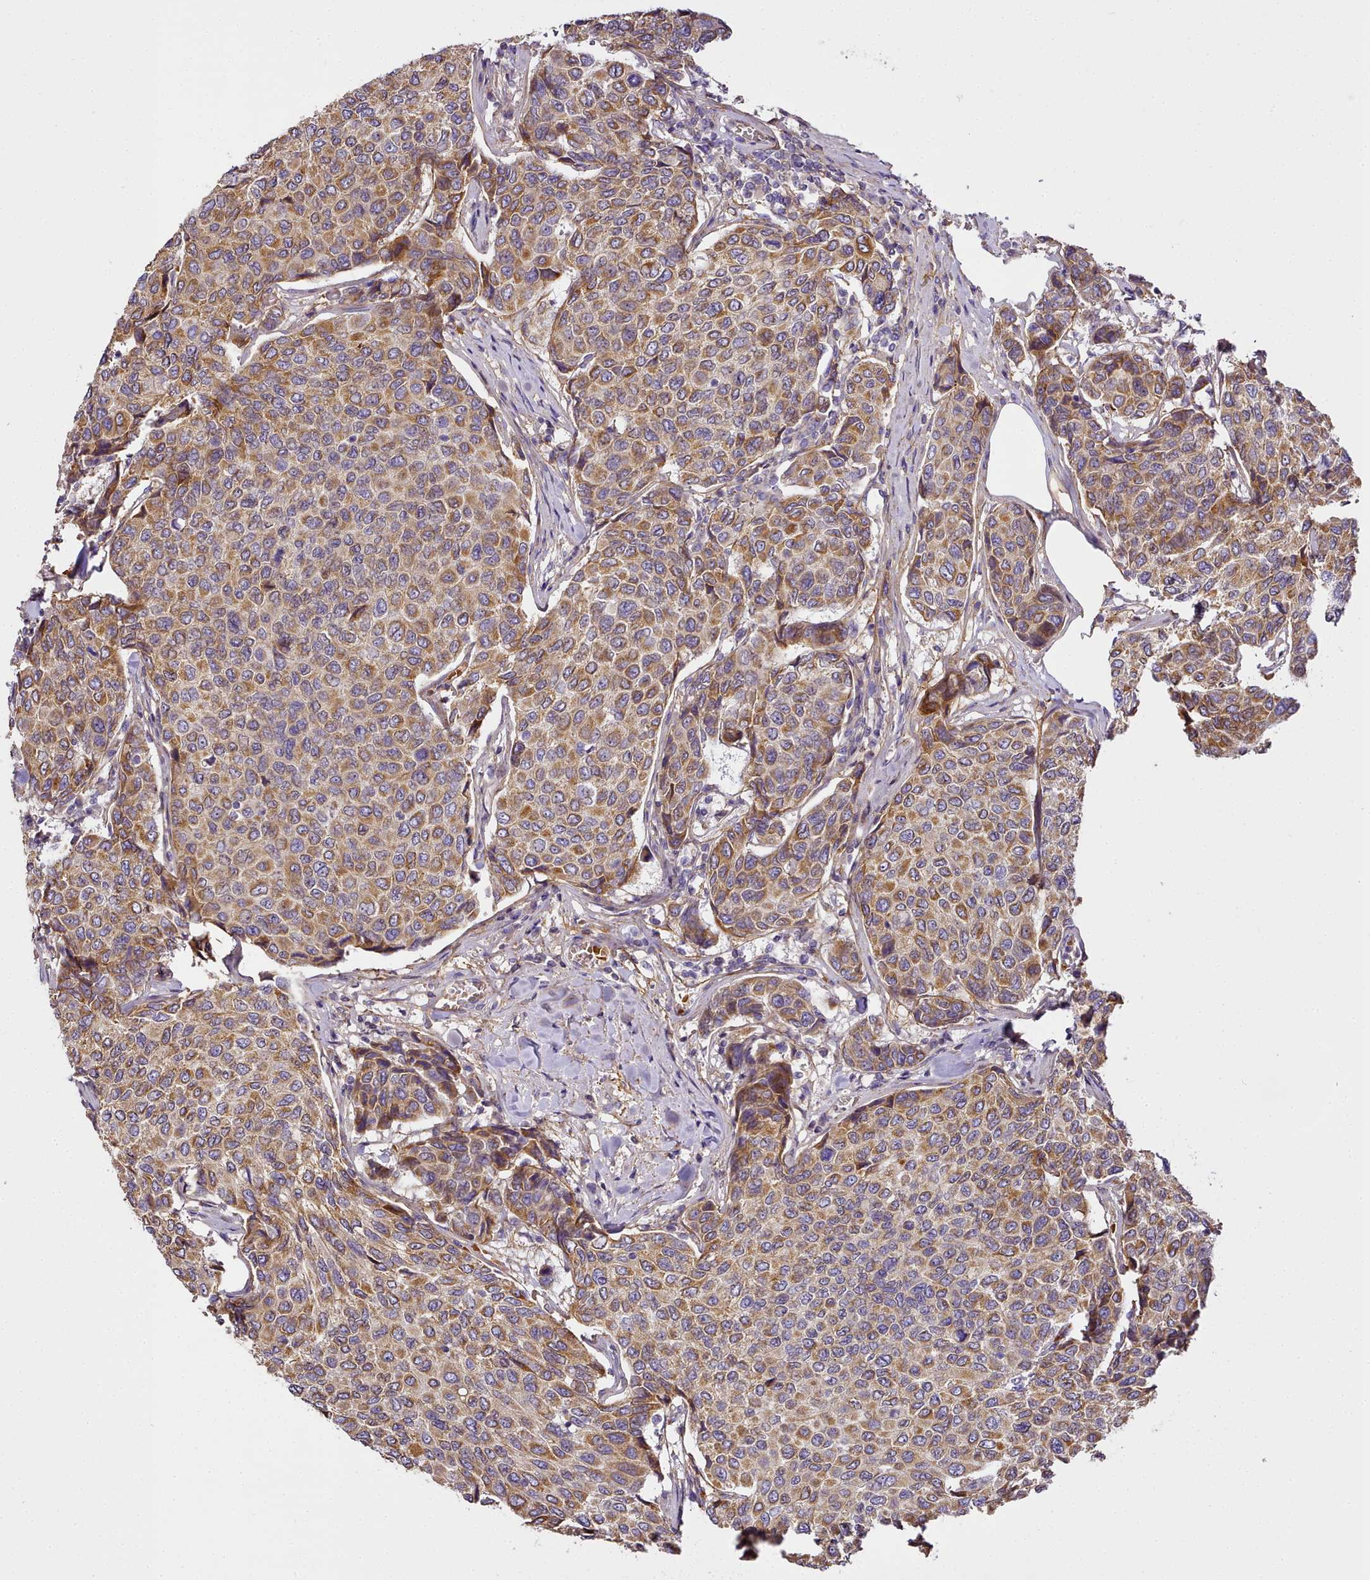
{"staining": {"intensity": "moderate", "quantity": ">75%", "location": "cytoplasmic/membranous"}, "tissue": "breast cancer", "cell_type": "Tumor cells", "image_type": "cancer", "snomed": [{"axis": "morphology", "description": "Duct carcinoma"}, {"axis": "topography", "description": "Breast"}], "caption": "About >75% of tumor cells in human breast cancer show moderate cytoplasmic/membranous protein positivity as visualized by brown immunohistochemical staining.", "gene": "NBPF1", "patient": {"sex": "female", "age": 55}}